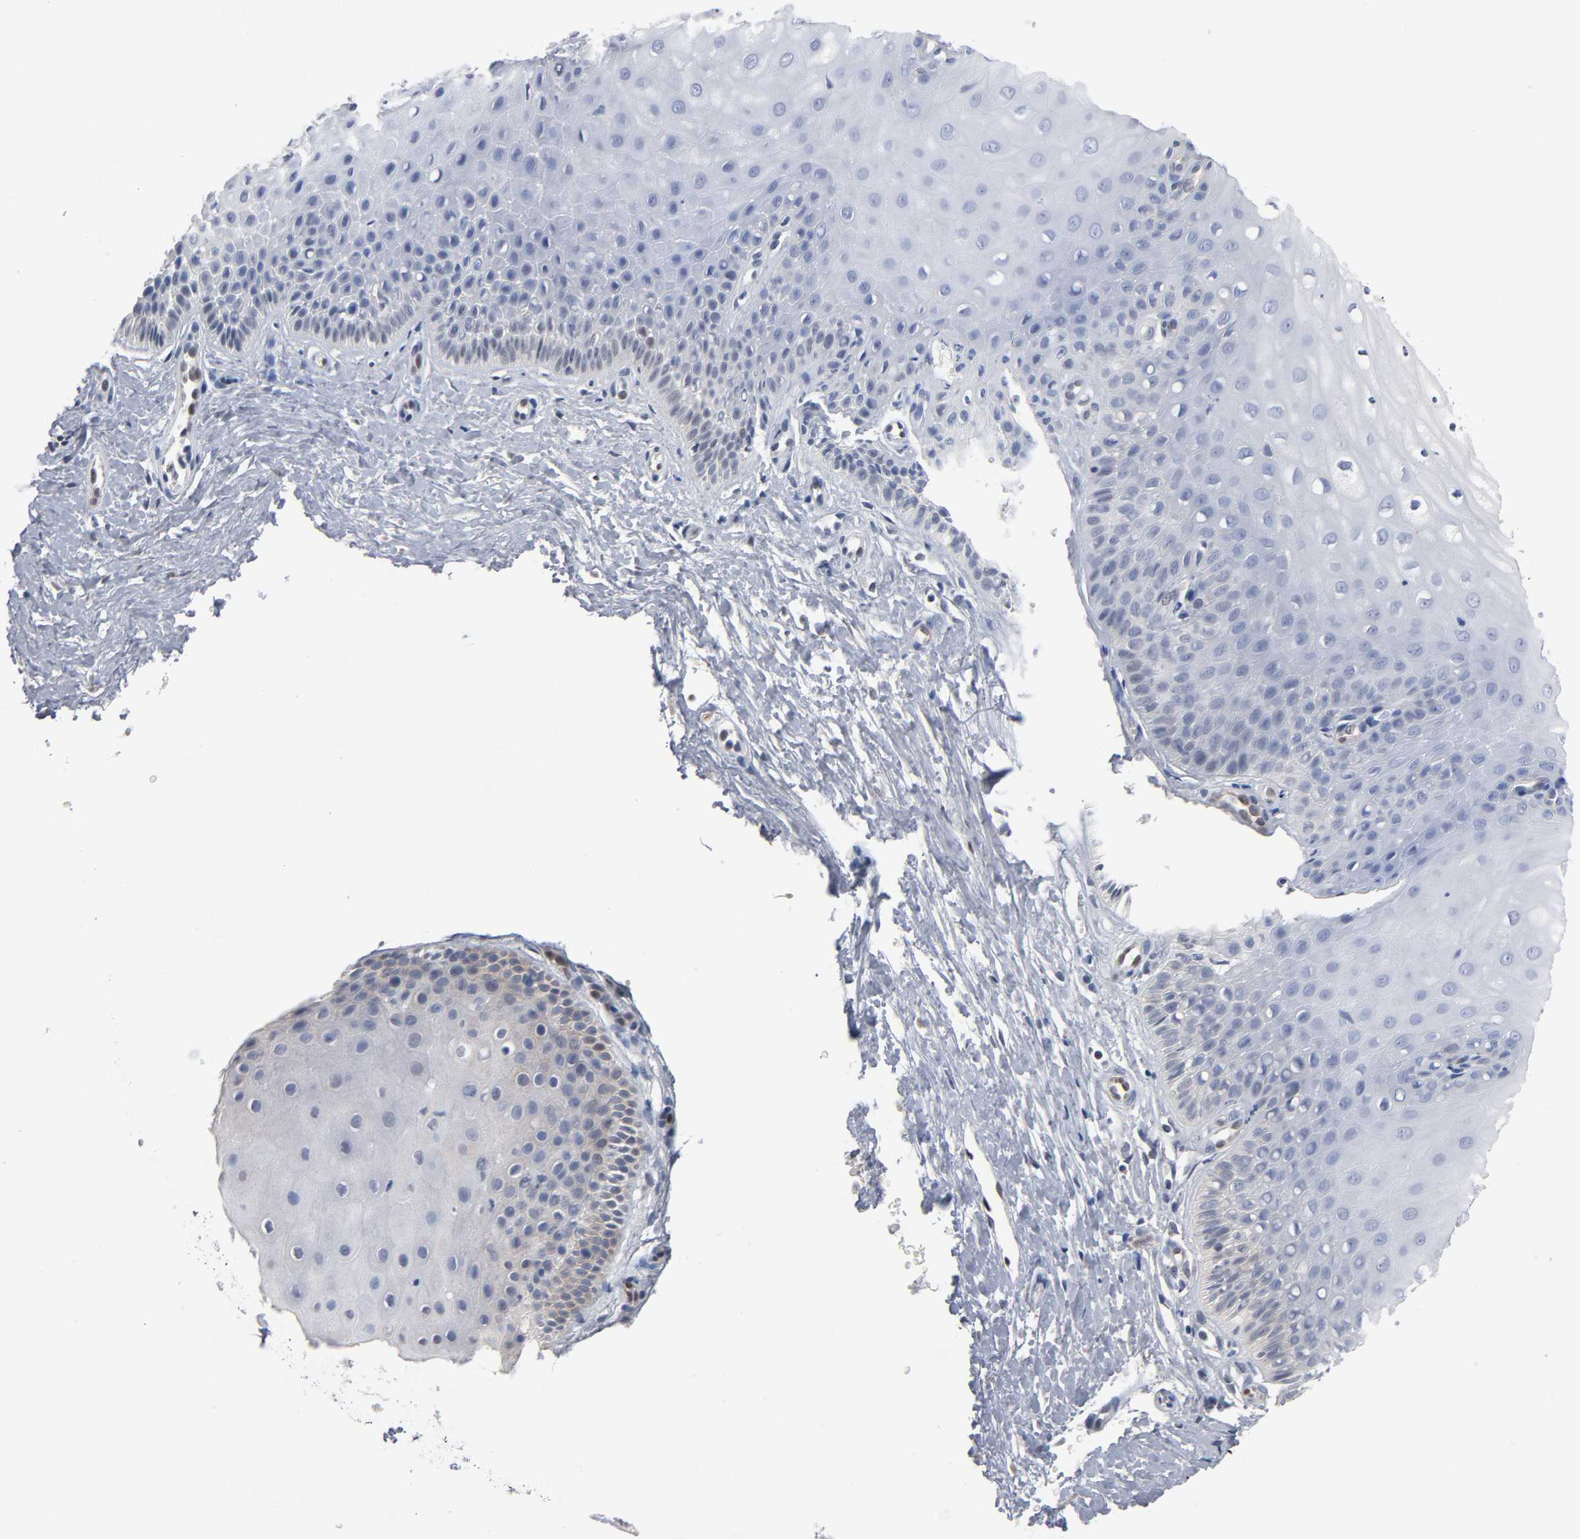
{"staining": {"intensity": "negative", "quantity": "none", "location": "none"}, "tissue": "cervix", "cell_type": "Glandular cells", "image_type": "normal", "snomed": [{"axis": "morphology", "description": "Normal tissue, NOS"}, {"axis": "topography", "description": "Cervix"}], "caption": "Immunohistochemical staining of normal cervix displays no significant positivity in glandular cells.", "gene": "NFATC1", "patient": {"sex": "female", "age": 55}}